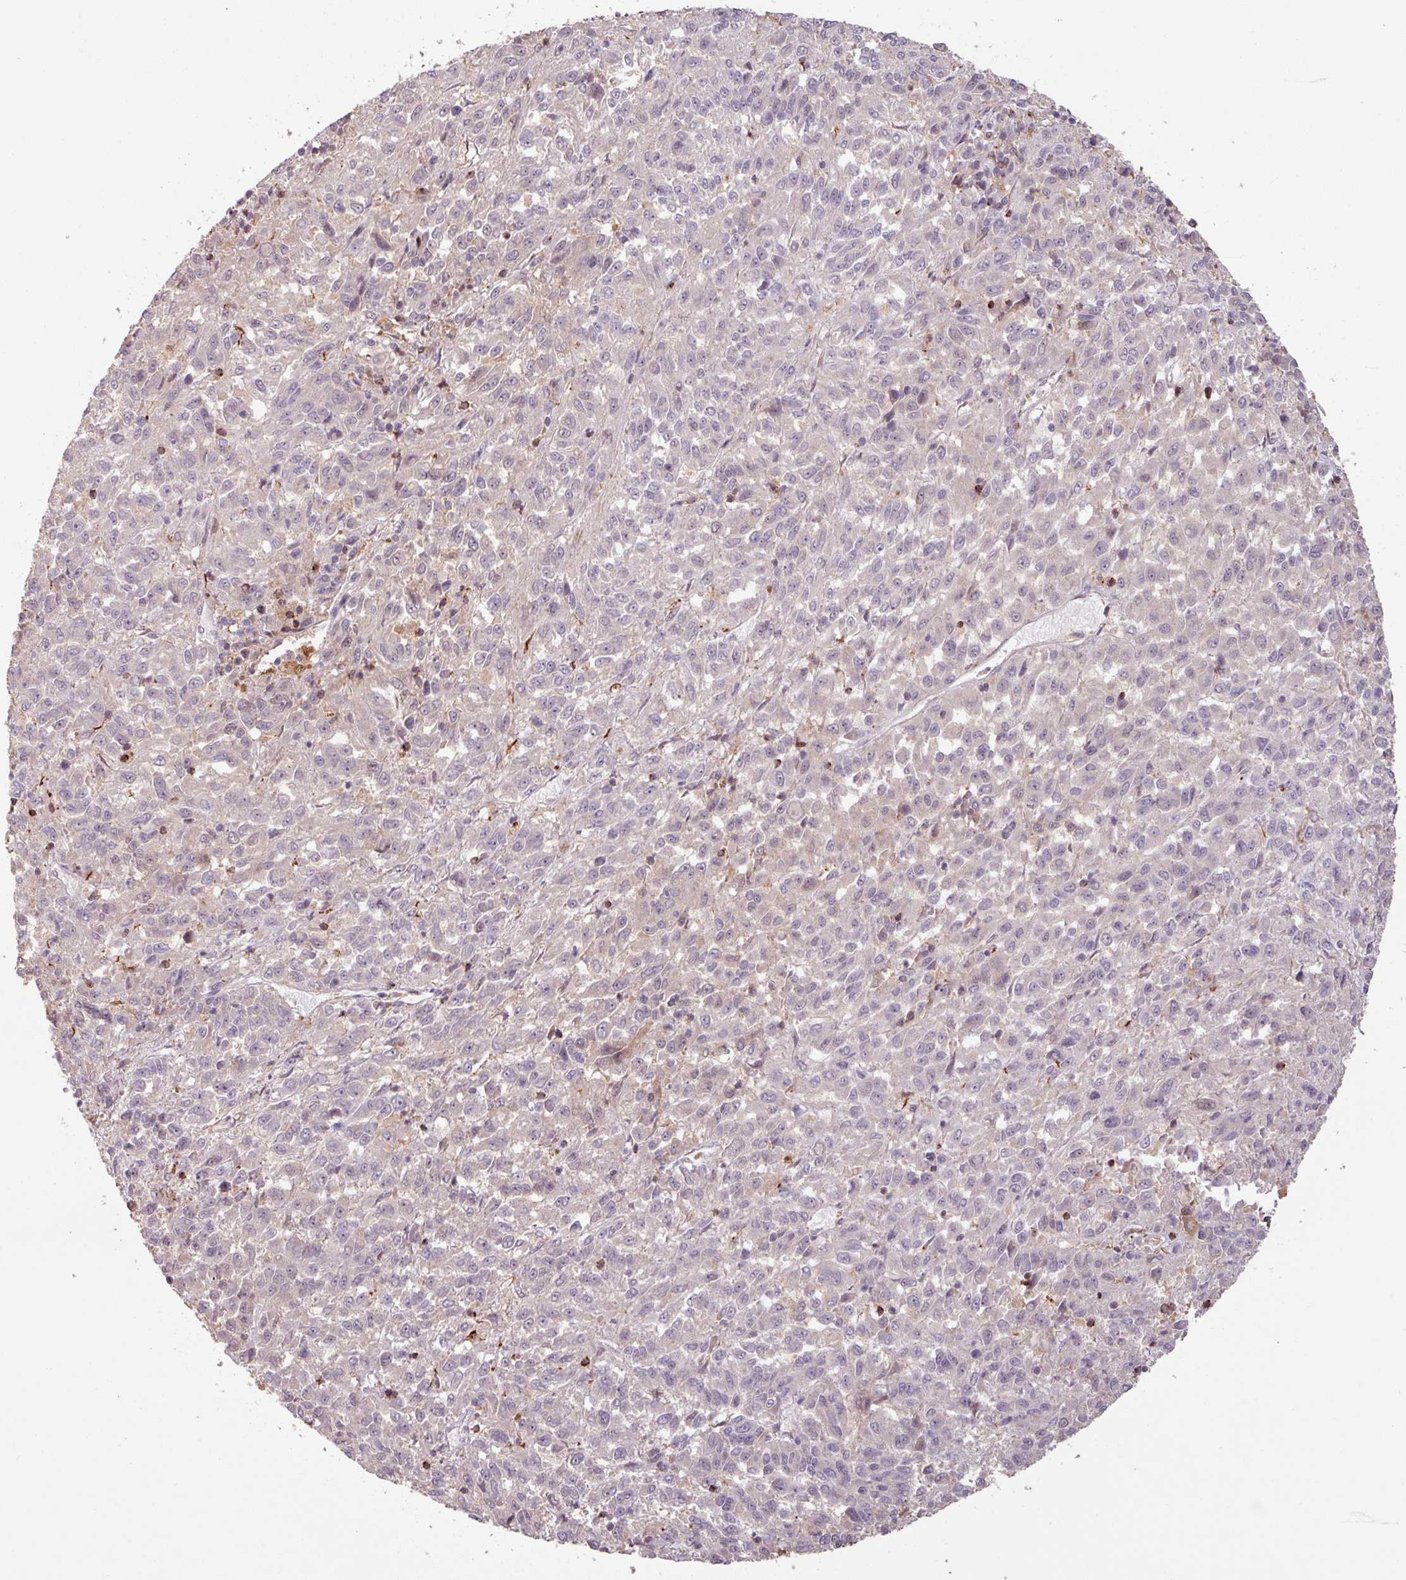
{"staining": {"intensity": "negative", "quantity": "none", "location": "none"}, "tissue": "melanoma", "cell_type": "Tumor cells", "image_type": "cancer", "snomed": [{"axis": "morphology", "description": "Malignant melanoma, Metastatic site"}, {"axis": "topography", "description": "Lung"}], "caption": "Immunohistochemistry image of neoplastic tissue: human malignant melanoma (metastatic site) stained with DAB shows no significant protein staining in tumor cells.", "gene": "OR6B1", "patient": {"sex": "male", "age": 64}}